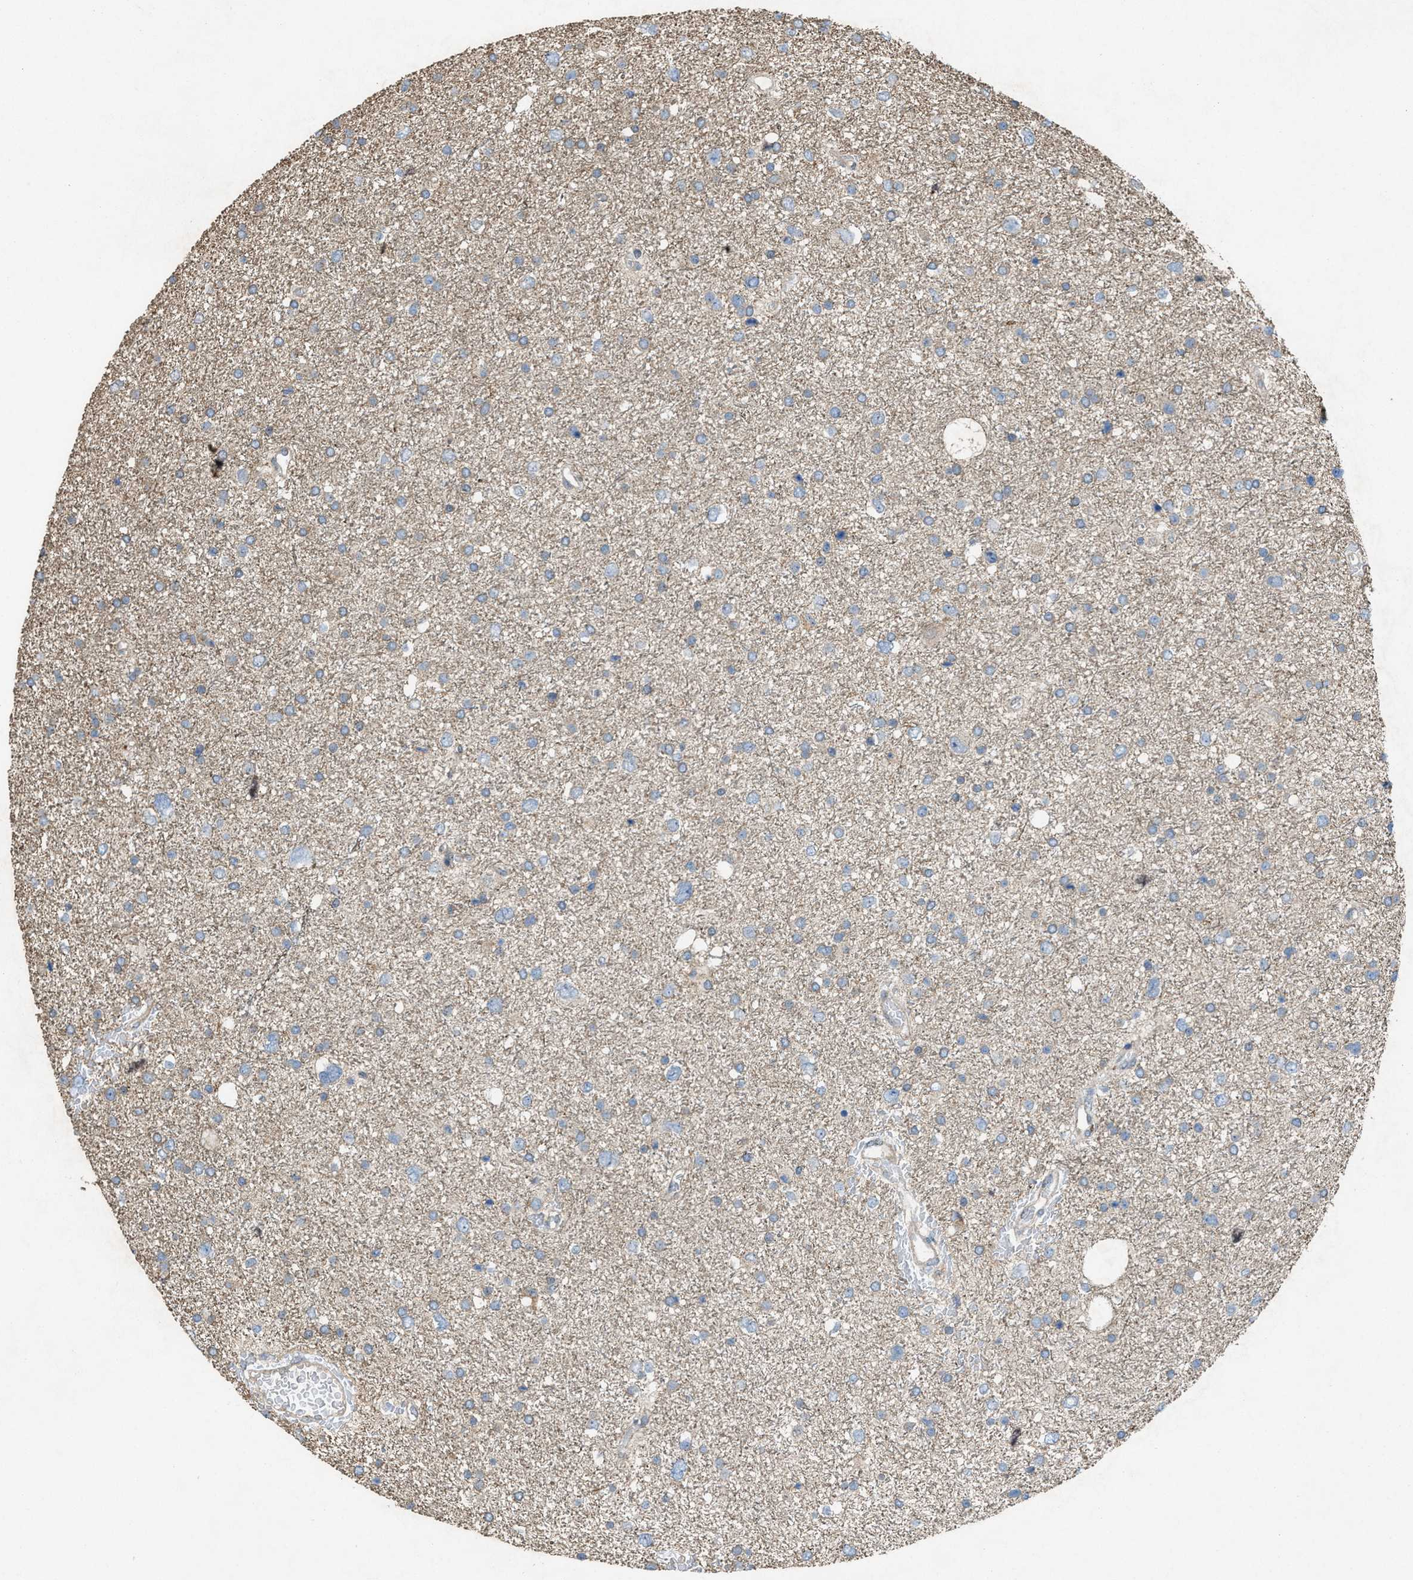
{"staining": {"intensity": "weak", "quantity": "25%-75%", "location": "cytoplasmic/membranous"}, "tissue": "glioma", "cell_type": "Tumor cells", "image_type": "cancer", "snomed": [{"axis": "morphology", "description": "Glioma, malignant, Low grade"}, {"axis": "topography", "description": "Brain"}], "caption": "Protein analysis of glioma tissue displays weak cytoplasmic/membranous staining in approximately 25%-75% of tumor cells.", "gene": "PDP2", "patient": {"sex": "female", "age": 37}}